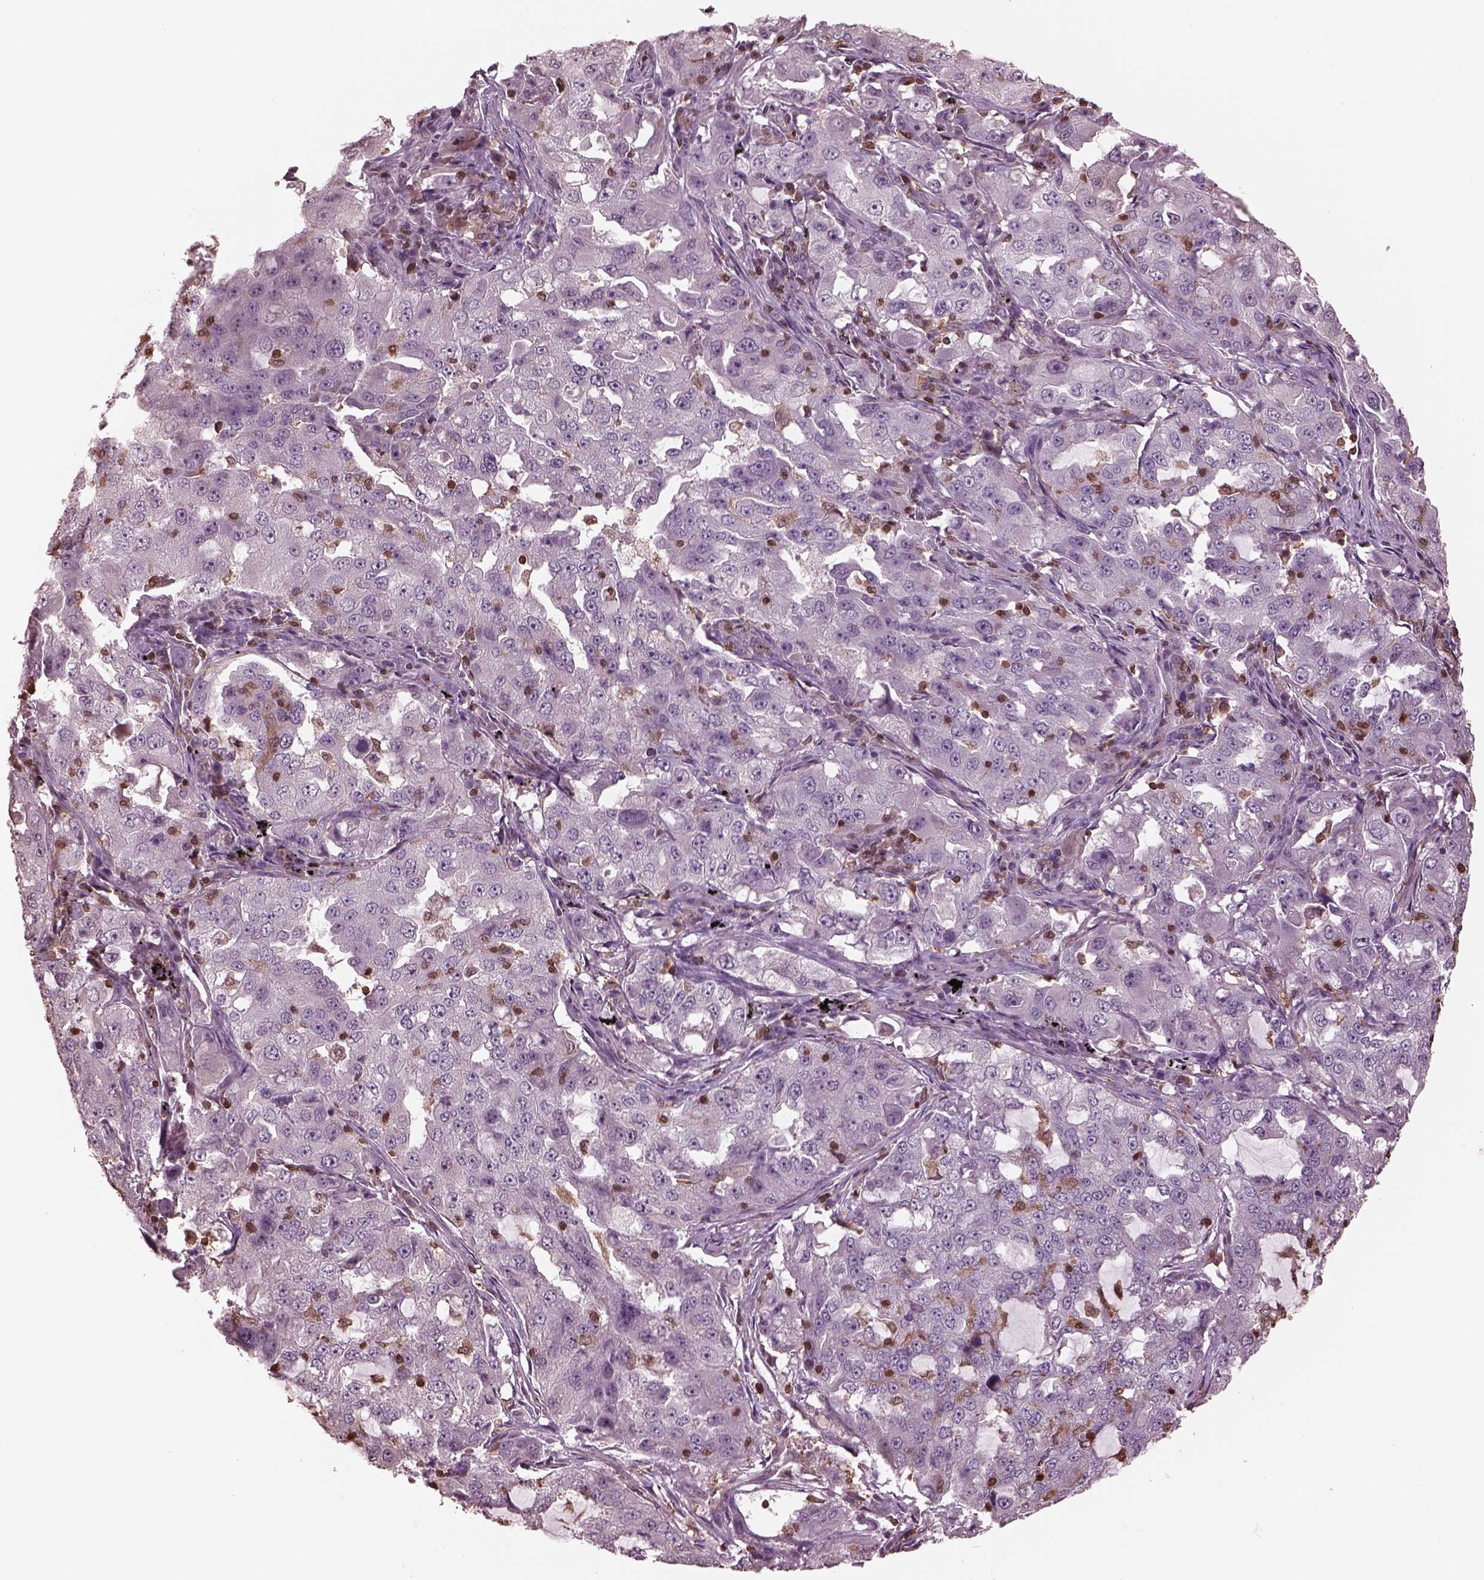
{"staining": {"intensity": "negative", "quantity": "none", "location": "none"}, "tissue": "lung cancer", "cell_type": "Tumor cells", "image_type": "cancer", "snomed": [{"axis": "morphology", "description": "Adenocarcinoma, NOS"}, {"axis": "topography", "description": "Lung"}], "caption": "DAB (3,3'-diaminobenzidine) immunohistochemical staining of human lung cancer (adenocarcinoma) displays no significant positivity in tumor cells. Nuclei are stained in blue.", "gene": "IL31RA", "patient": {"sex": "female", "age": 61}}